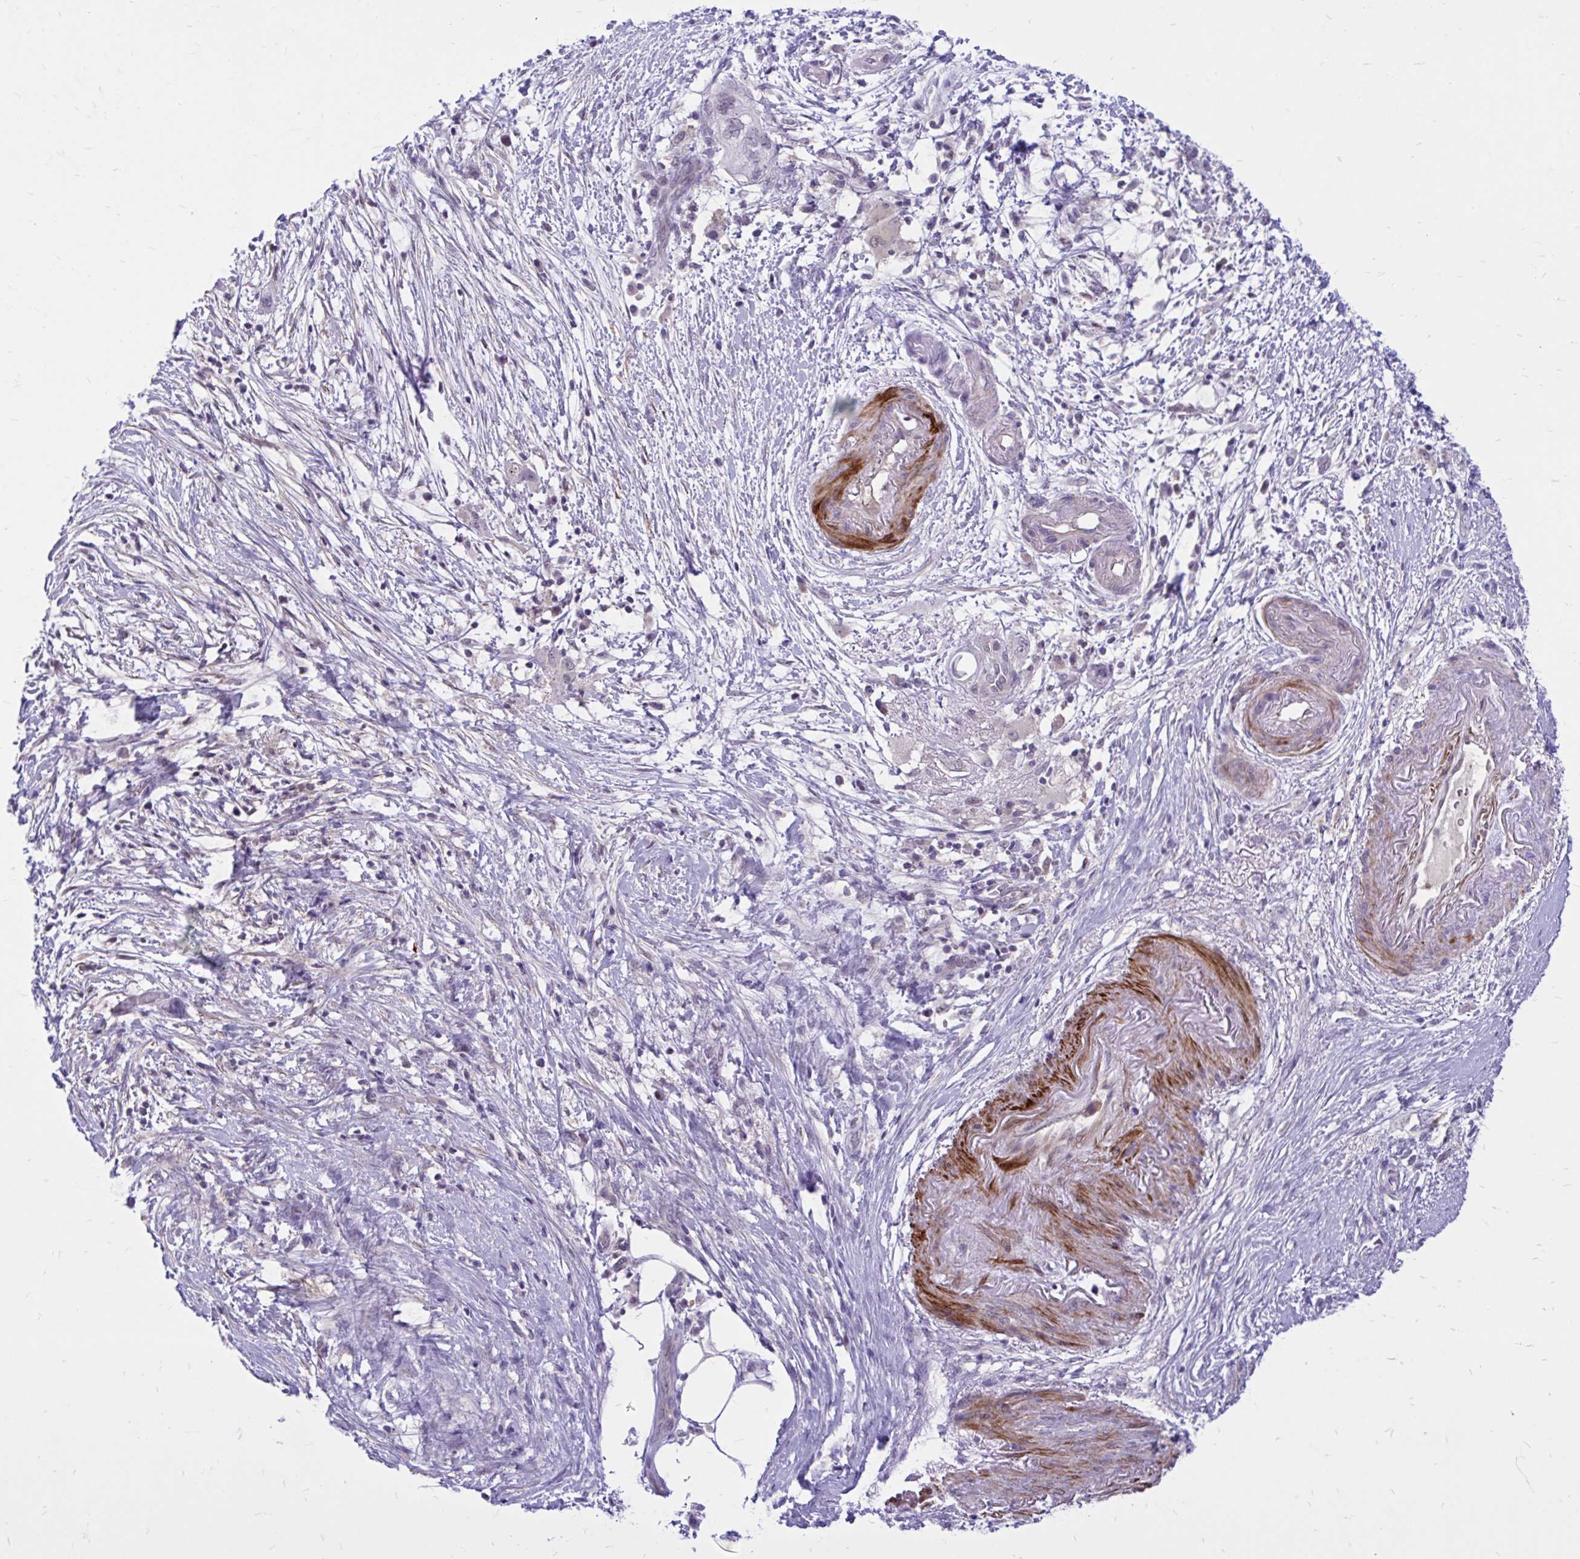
{"staining": {"intensity": "negative", "quantity": "none", "location": "none"}, "tissue": "pancreatic cancer", "cell_type": "Tumor cells", "image_type": "cancer", "snomed": [{"axis": "morphology", "description": "Adenocarcinoma, NOS"}, {"axis": "topography", "description": "Pancreas"}], "caption": "Immunohistochemistry (IHC) image of neoplastic tissue: adenocarcinoma (pancreatic) stained with DAB (3,3'-diaminobenzidine) demonstrates no significant protein expression in tumor cells. (Brightfield microscopy of DAB immunohistochemistry (IHC) at high magnification).", "gene": "ZBTB25", "patient": {"sex": "female", "age": 72}}